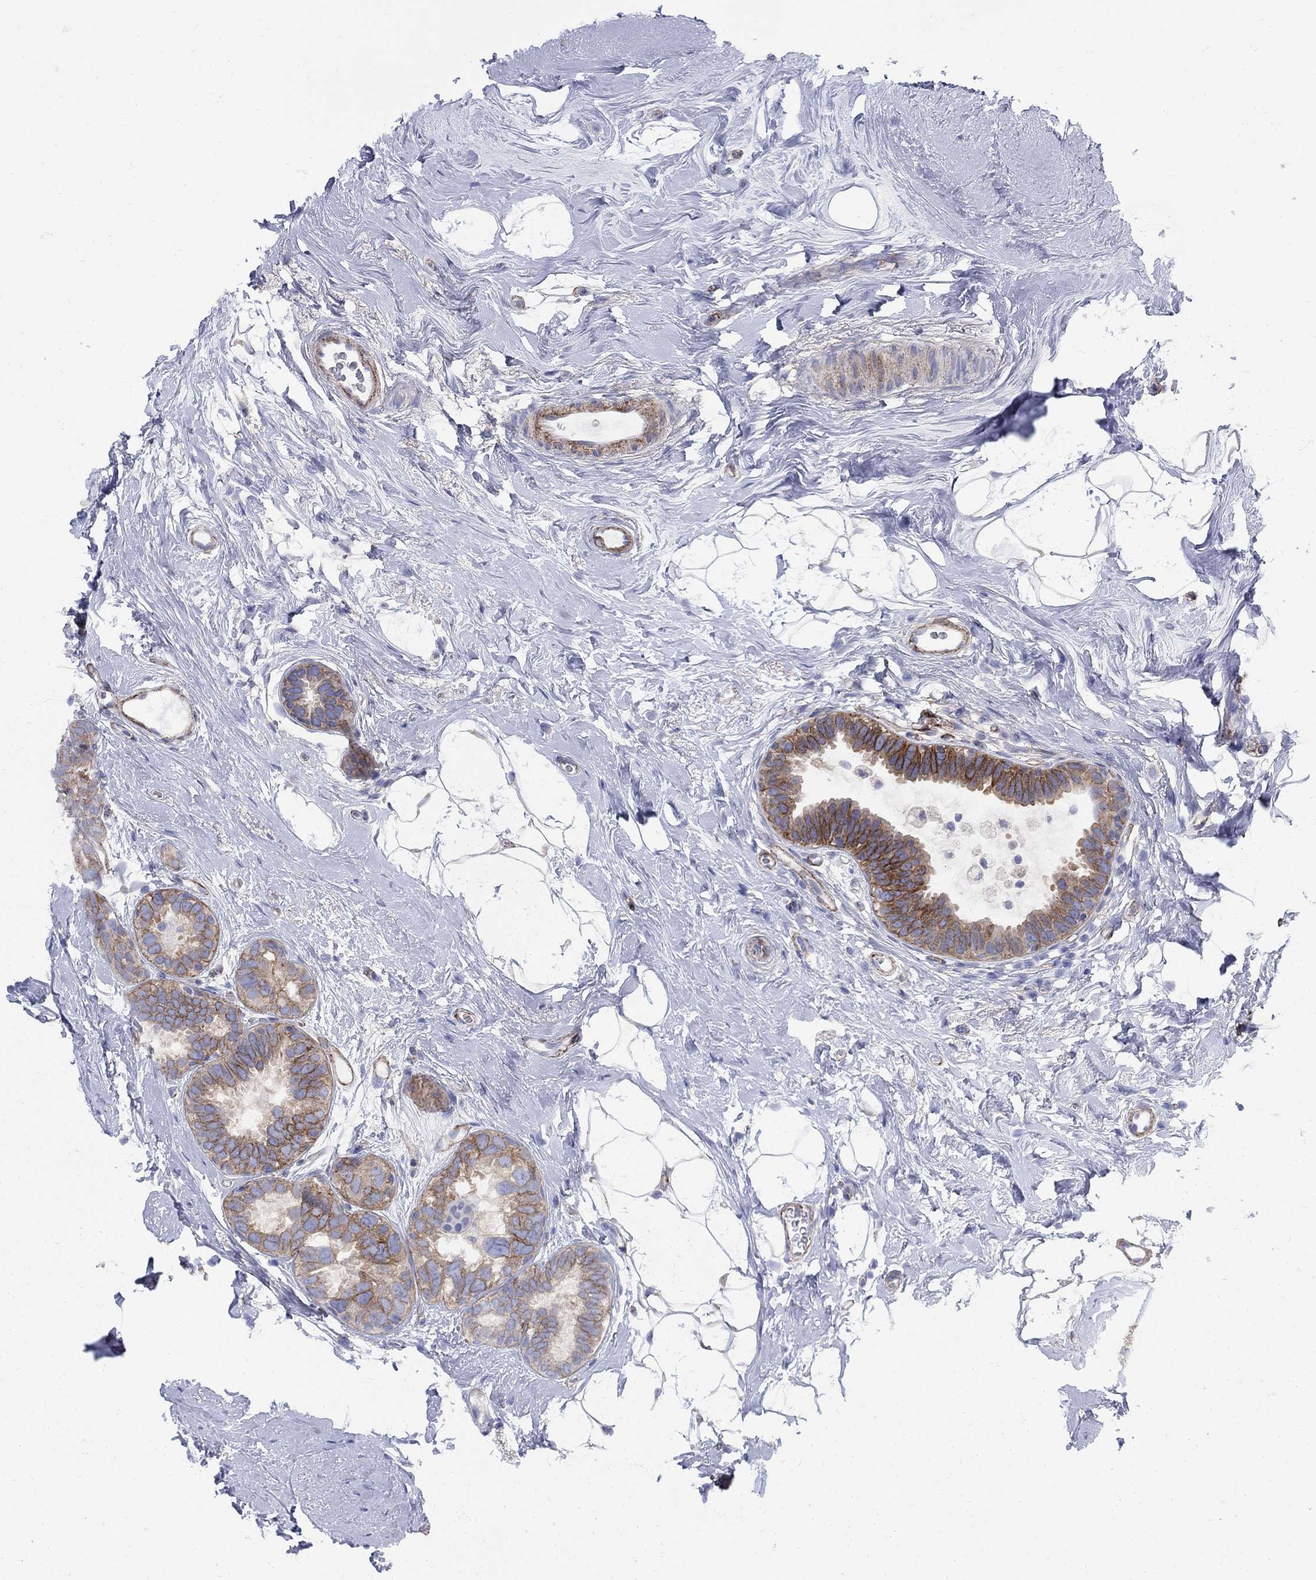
{"staining": {"intensity": "strong", "quantity": "<25%", "location": "cytoplasmic/membranous"}, "tissue": "breast cancer", "cell_type": "Tumor cells", "image_type": "cancer", "snomed": [{"axis": "morphology", "description": "Duct carcinoma"}, {"axis": "topography", "description": "Breast"}], "caption": "Breast cancer tissue exhibits strong cytoplasmic/membranous expression in approximately <25% of tumor cells, visualized by immunohistochemistry.", "gene": "SEPTIN8", "patient": {"sex": "female", "age": 55}}